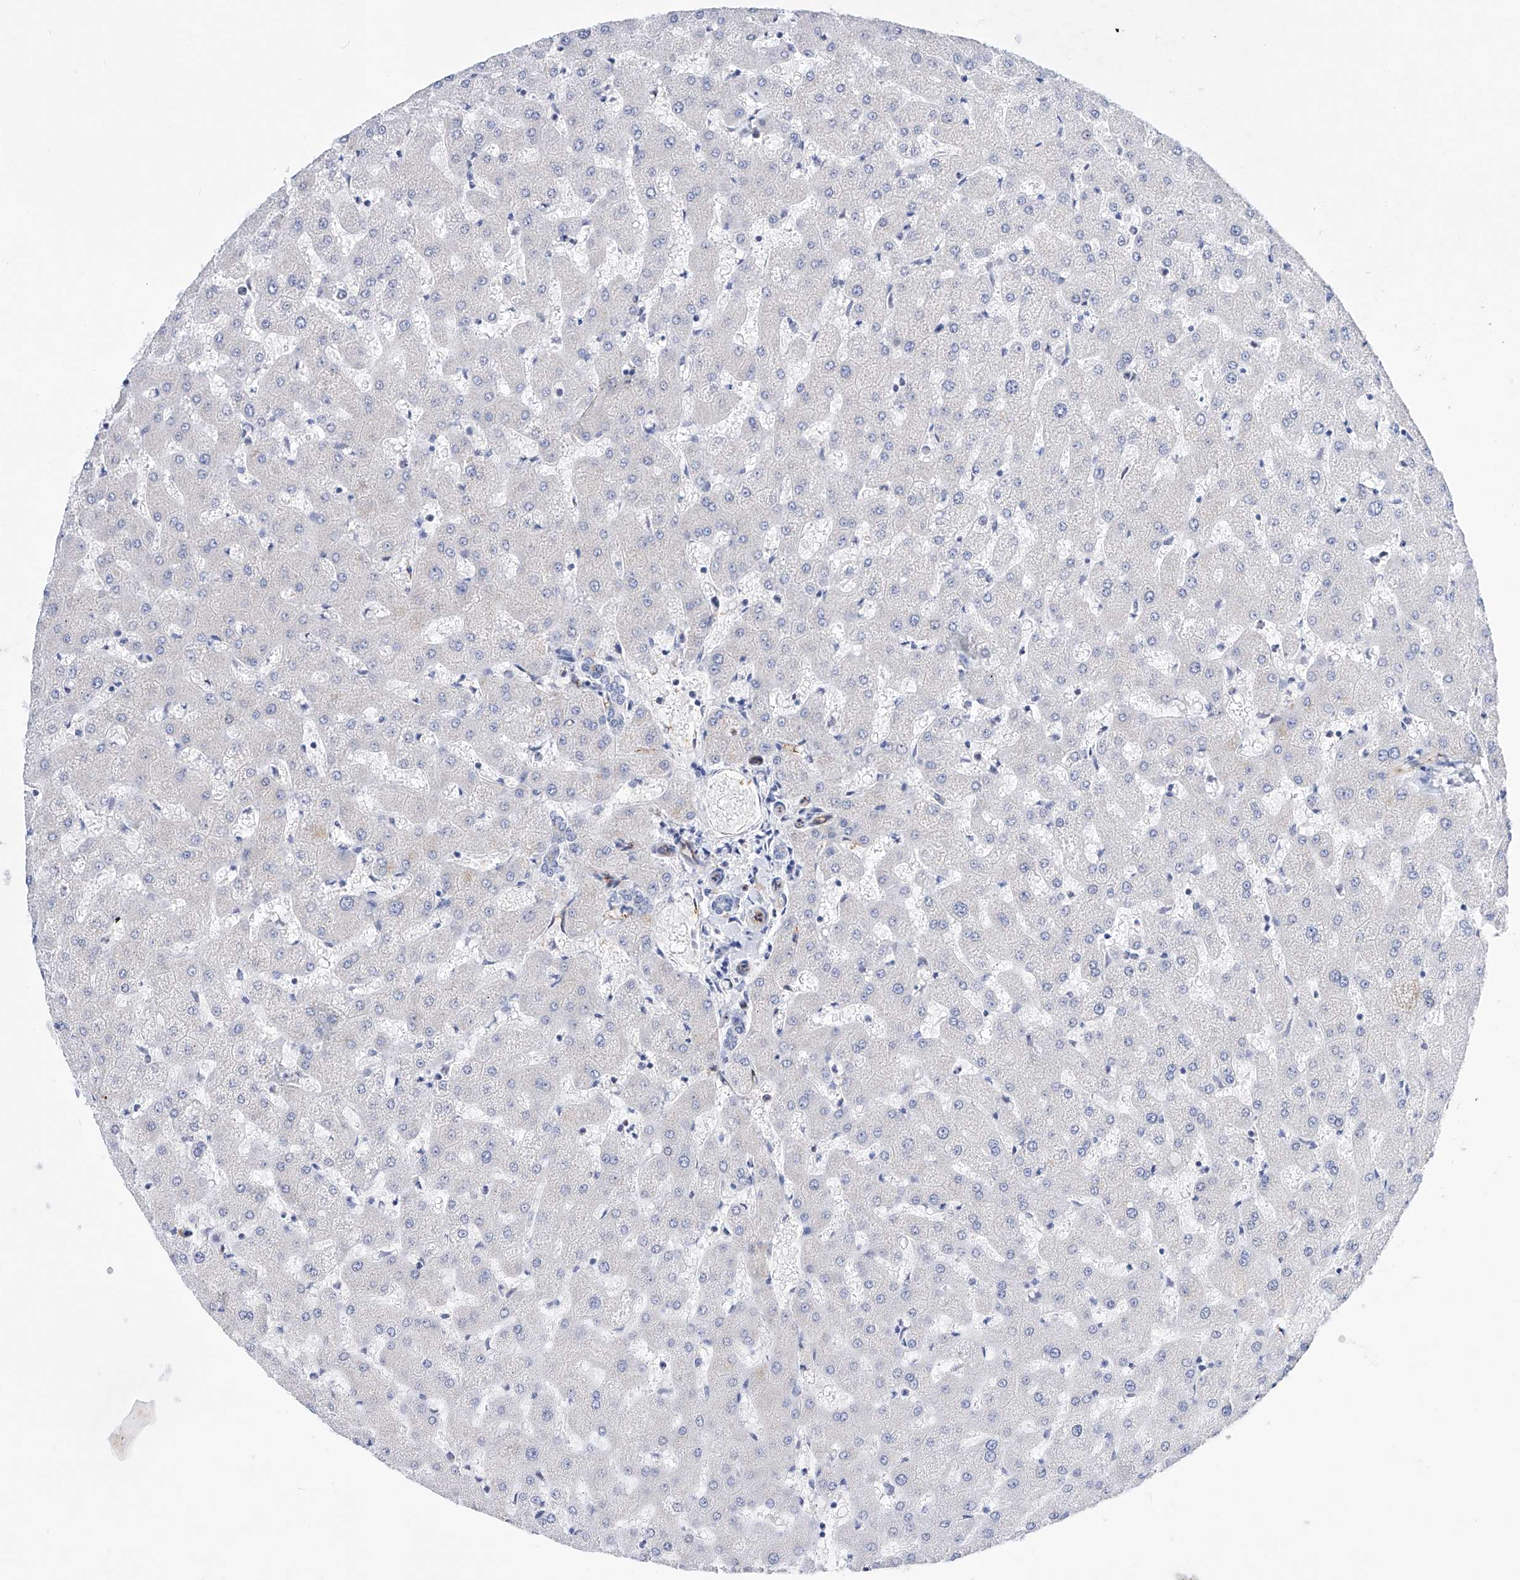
{"staining": {"intensity": "negative", "quantity": "none", "location": "none"}, "tissue": "liver", "cell_type": "Cholangiocytes", "image_type": "normal", "snomed": [{"axis": "morphology", "description": "Normal tissue, NOS"}, {"axis": "topography", "description": "Liver"}], "caption": "Cholangiocytes show no significant expression in normal liver. Brightfield microscopy of IHC stained with DAB (brown) and hematoxylin (blue), captured at high magnification.", "gene": "ETV7", "patient": {"sex": "female", "age": 63}}